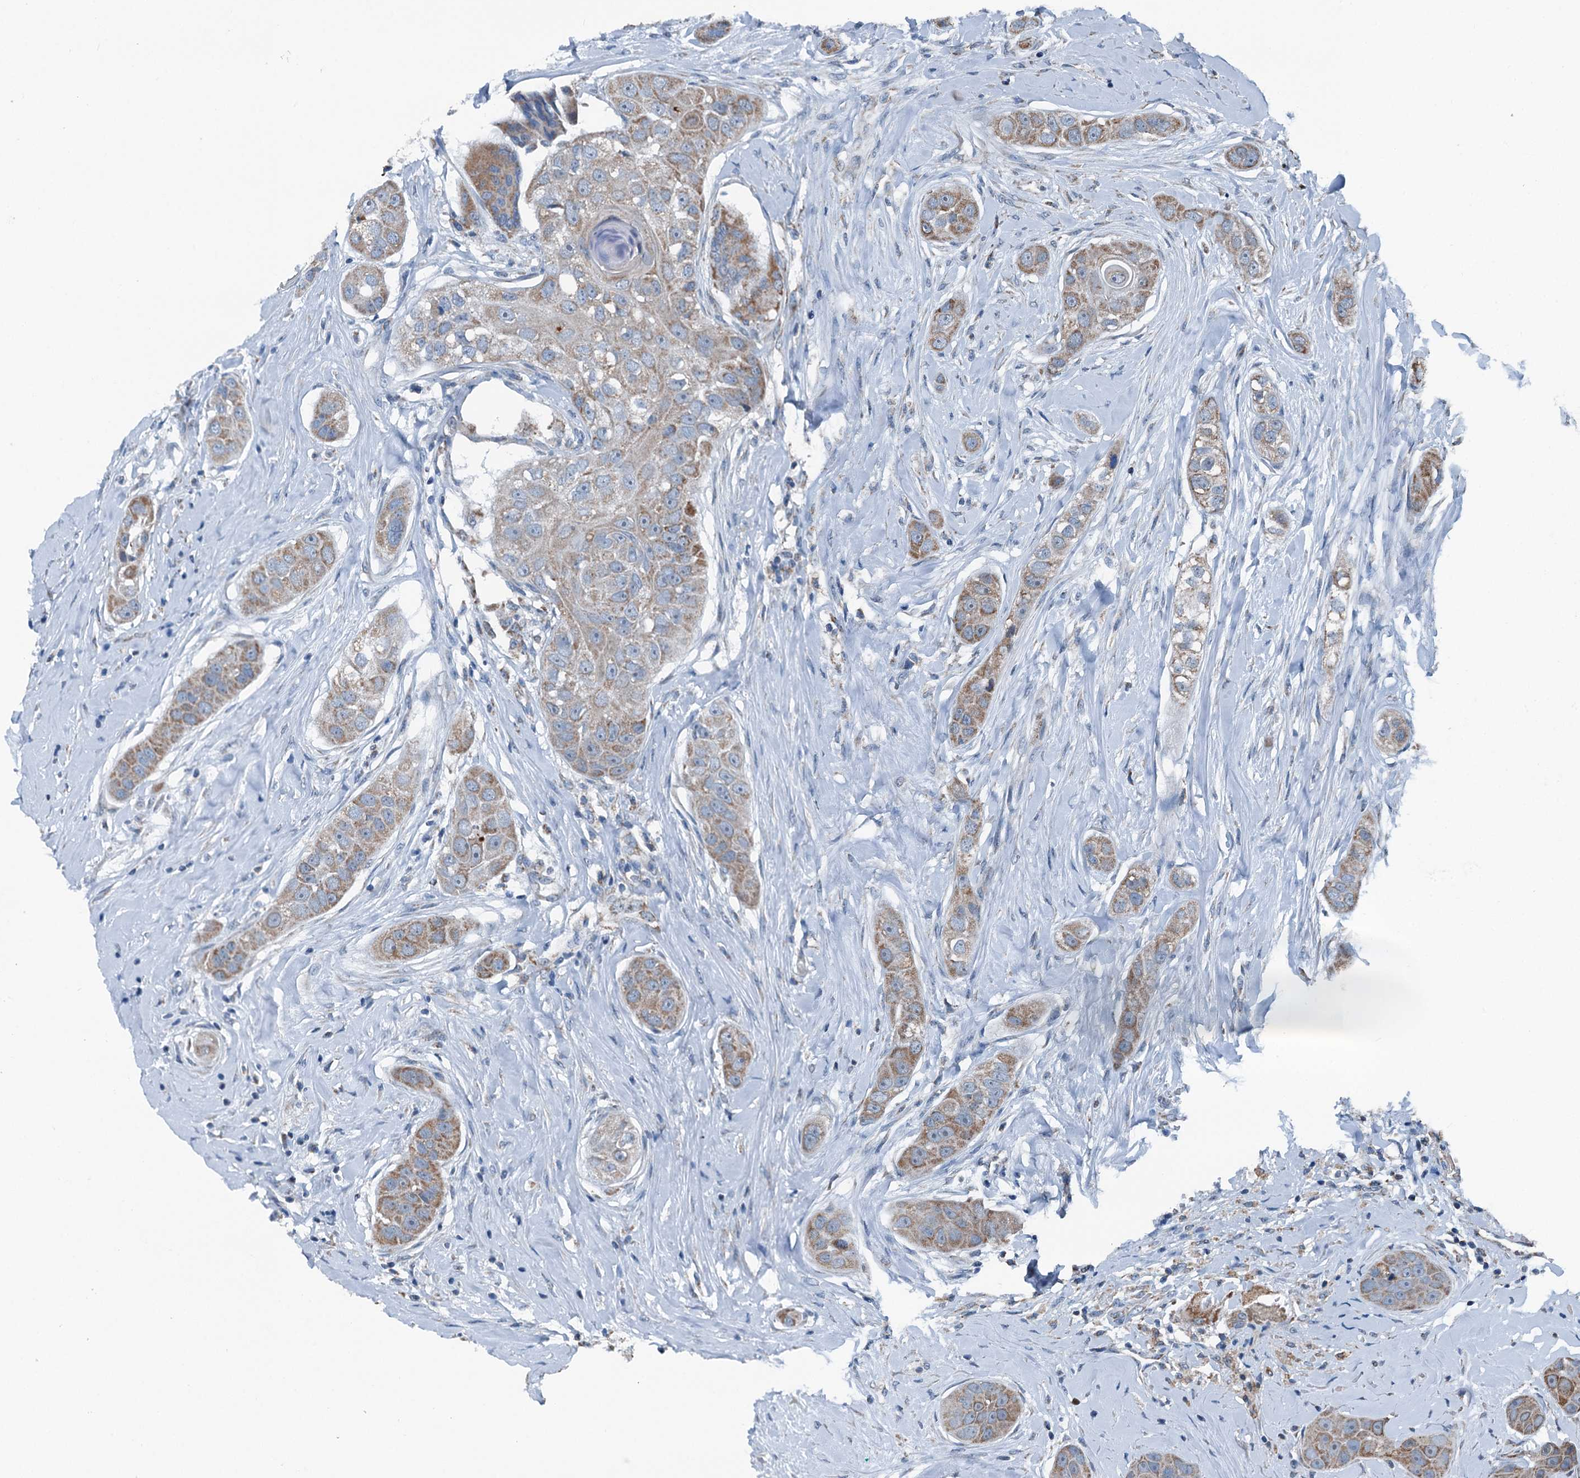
{"staining": {"intensity": "moderate", "quantity": ">75%", "location": "cytoplasmic/membranous"}, "tissue": "head and neck cancer", "cell_type": "Tumor cells", "image_type": "cancer", "snomed": [{"axis": "morphology", "description": "Normal tissue, NOS"}, {"axis": "morphology", "description": "Squamous cell carcinoma, NOS"}, {"axis": "topography", "description": "Skeletal muscle"}, {"axis": "topography", "description": "Head-Neck"}], "caption": "Moderate cytoplasmic/membranous expression is identified in approximately >75% of tumor cells in head and neck cancer.", "gene": "TRPT1", "patient": {"sex": "male", "age": 51}}